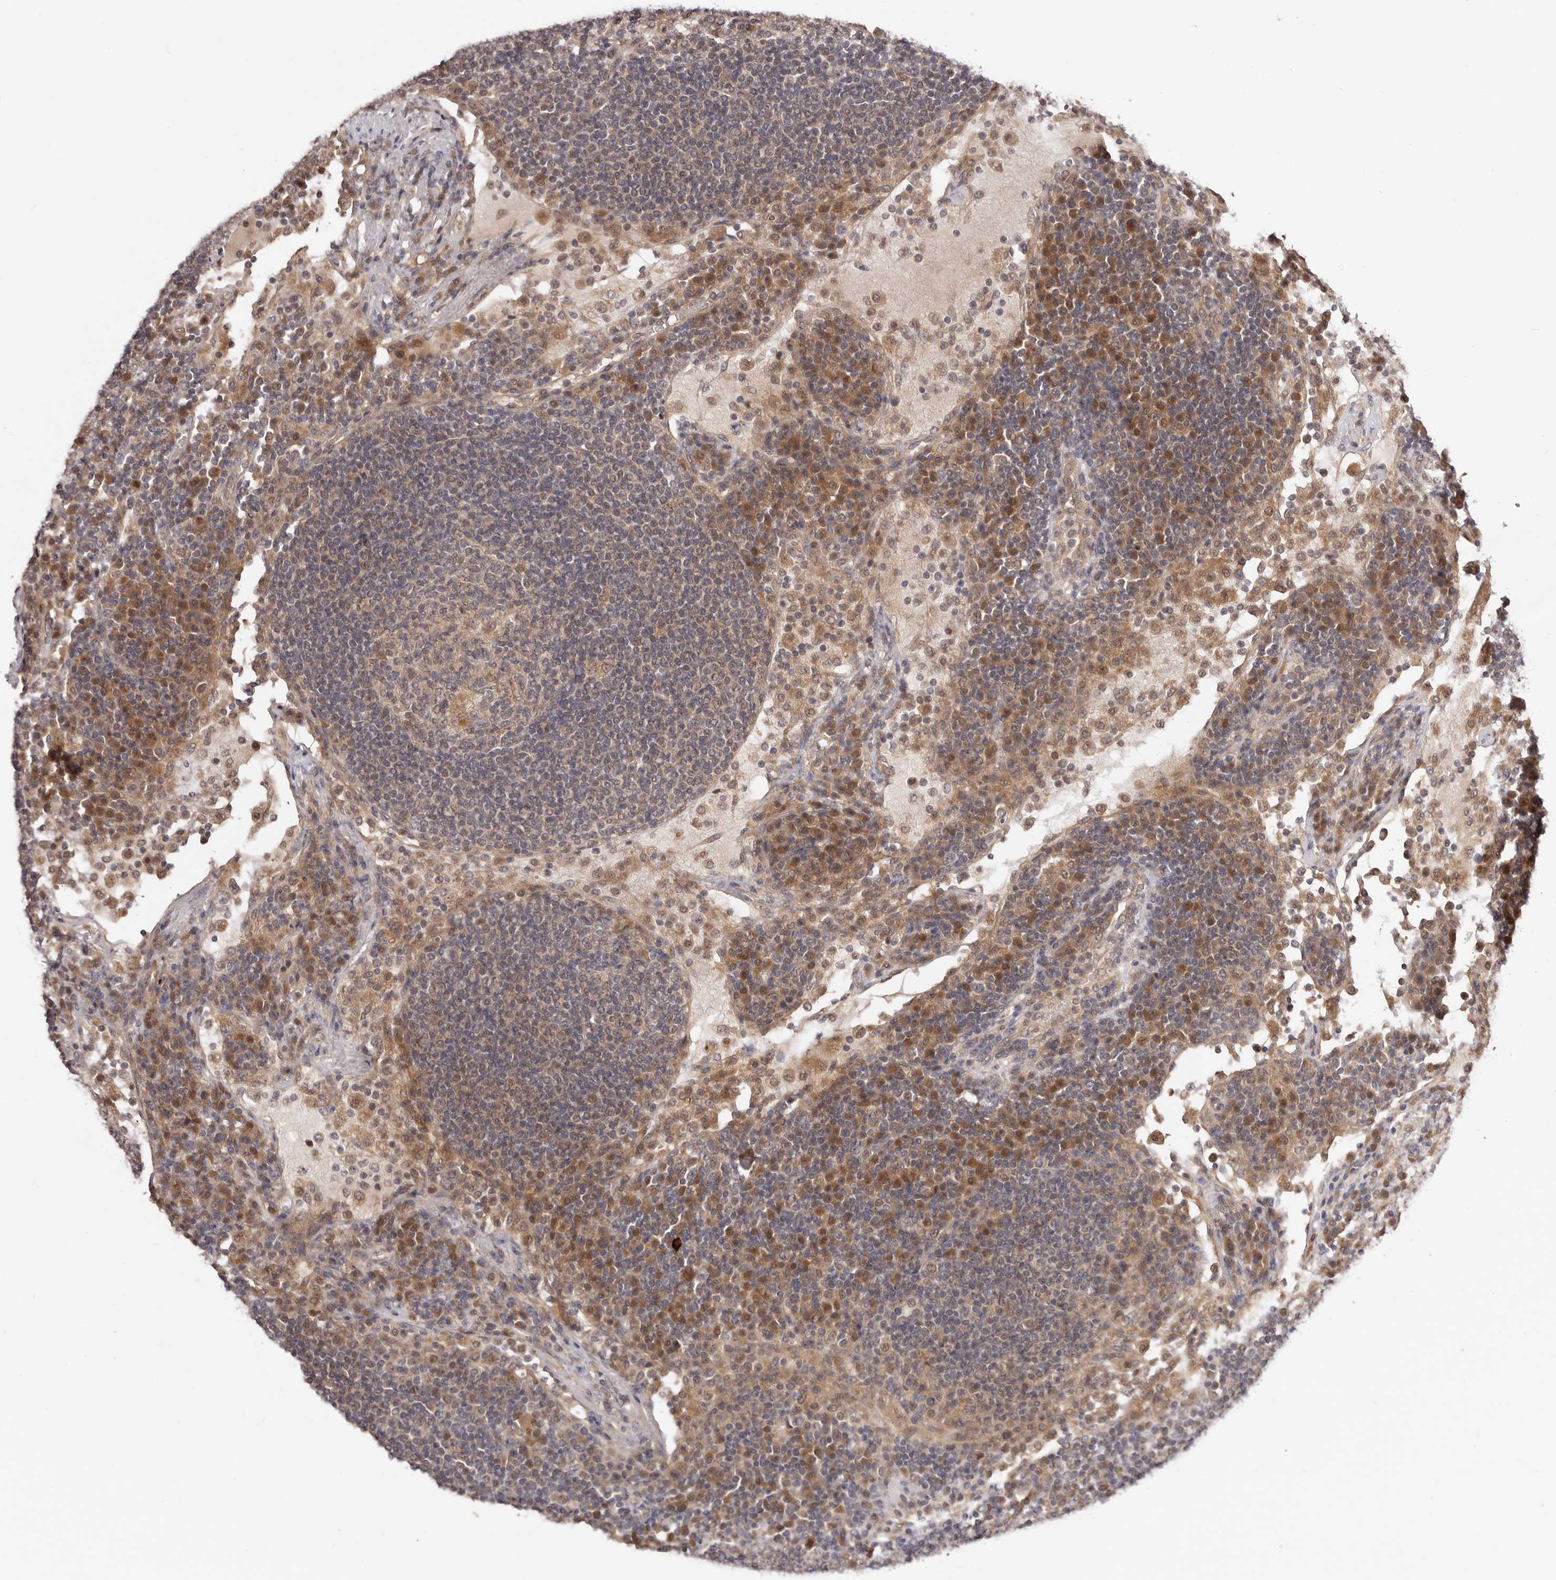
{"staining": {"intensity": "weak", "quantity": ">75%", "location": "cytoplasmic/membranous"}, "tissue": "lymph node", "cell_type": "Germinal center cells", "image_type": "normal", "snomed": [{"axis": "morphology", "description": "Normal tissue, NOS"}, {"axis": "topography", "description": "Lymph node"}], "caption": "Benign lymph node was stained to show a protein in brown. There is low levels of weak cytoplasmic/membranous expression in approximately >75% of germinal center cells.", "gene": "MDP1", "patient": {"sex": "female", "age": 53}}